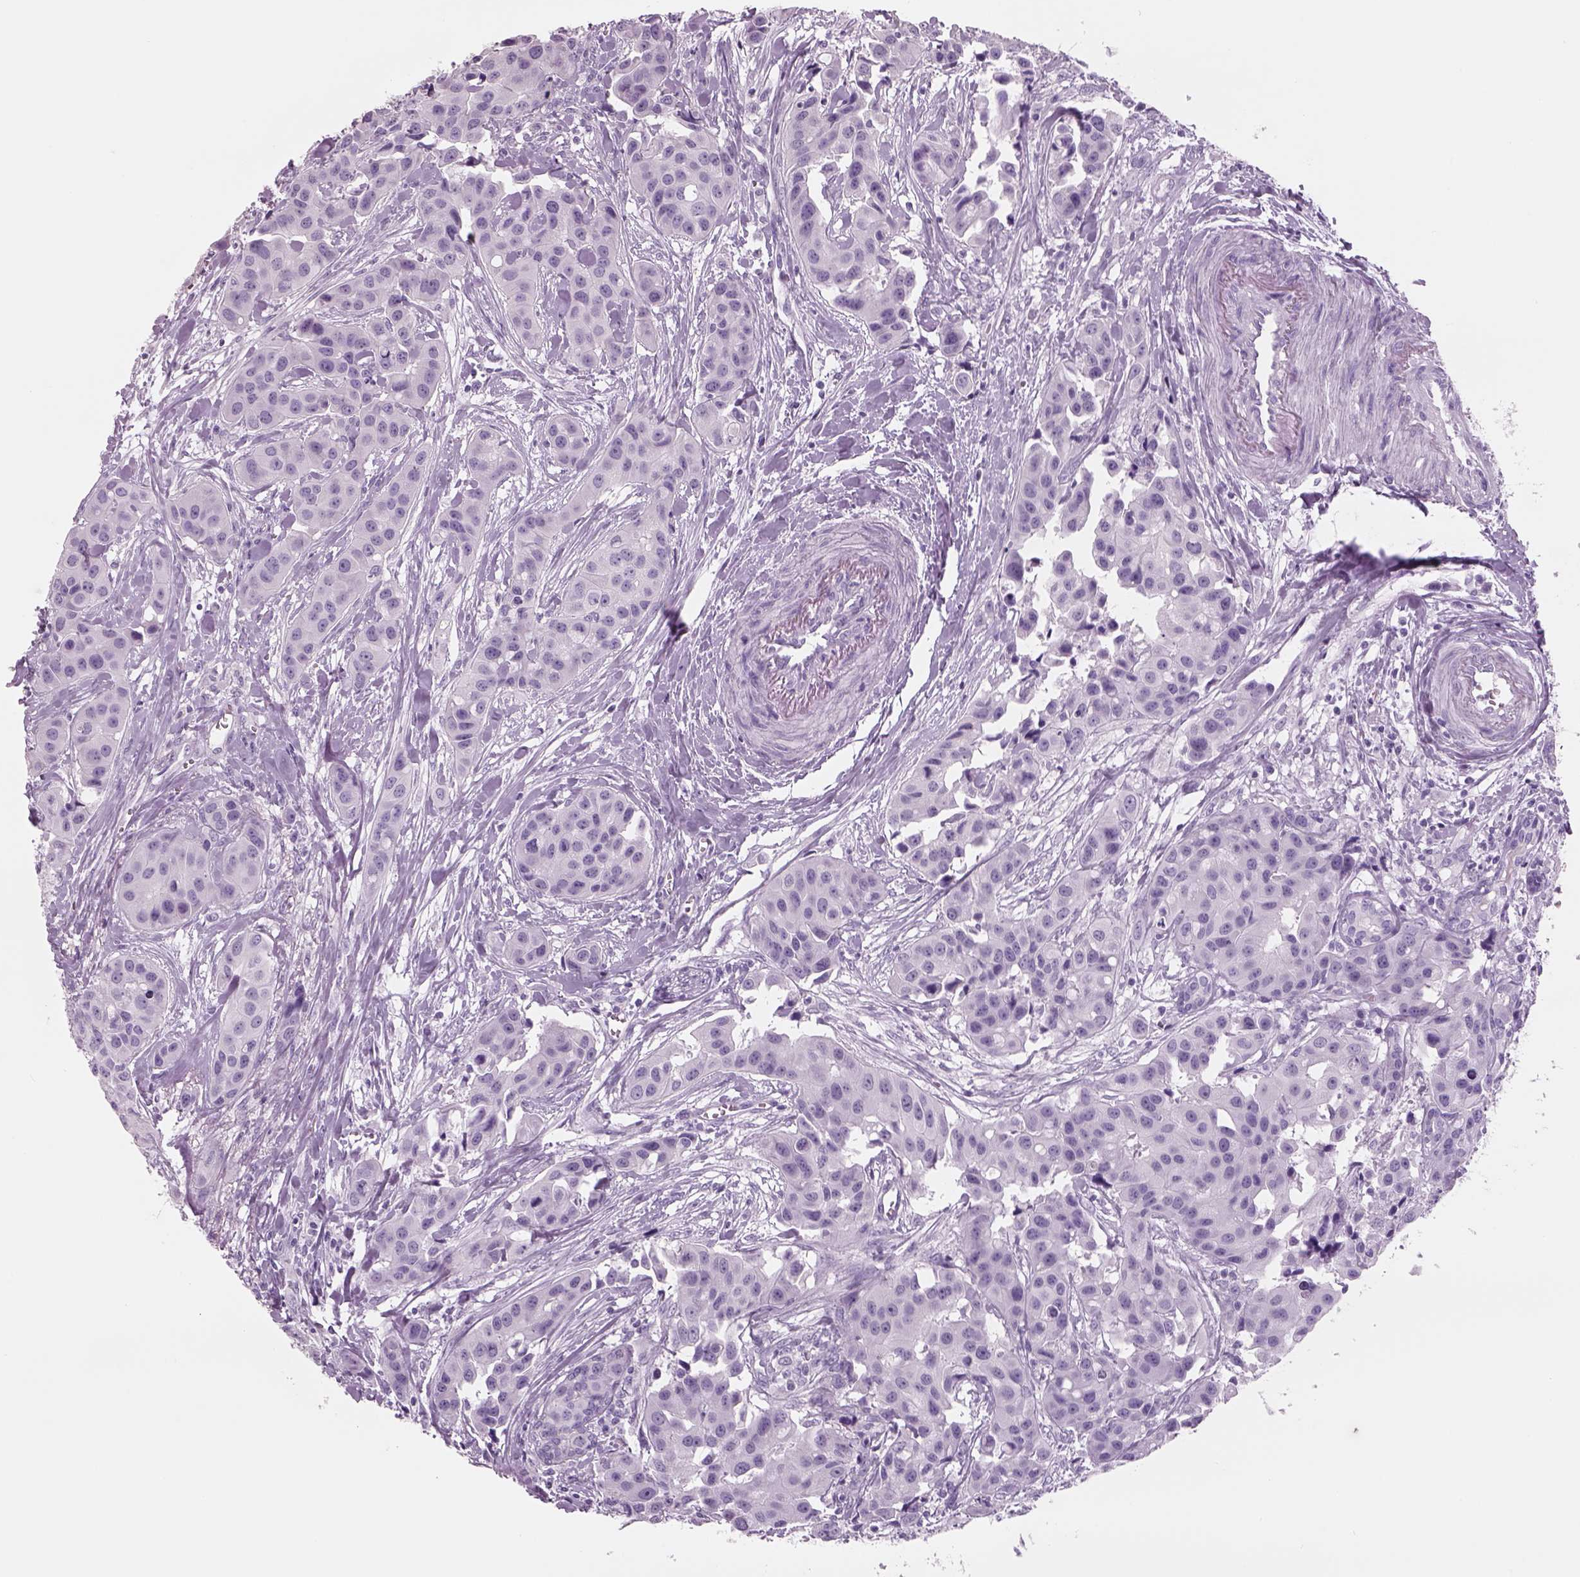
{"staining": {"intensity": "negative", "quantity": "none", "location": "none"}, "tissue": "head and neck cancer", "cell_type": "Tumor cells", "image_type": "cancer", "snomed": [{"axis": "morphology", "description": "Adenocarcinoma, NOS"}, {"axis": "topography", "description": "Head-Neck"}], "caption": "Immunohistochemistry (IHC) image of human head and neck cancer (adenocarcinoma) stained for a protein (brown), which reveals no staining in tumor cells.", "gene": "RHO", "patient": {"sex": "male", "age": 76}}